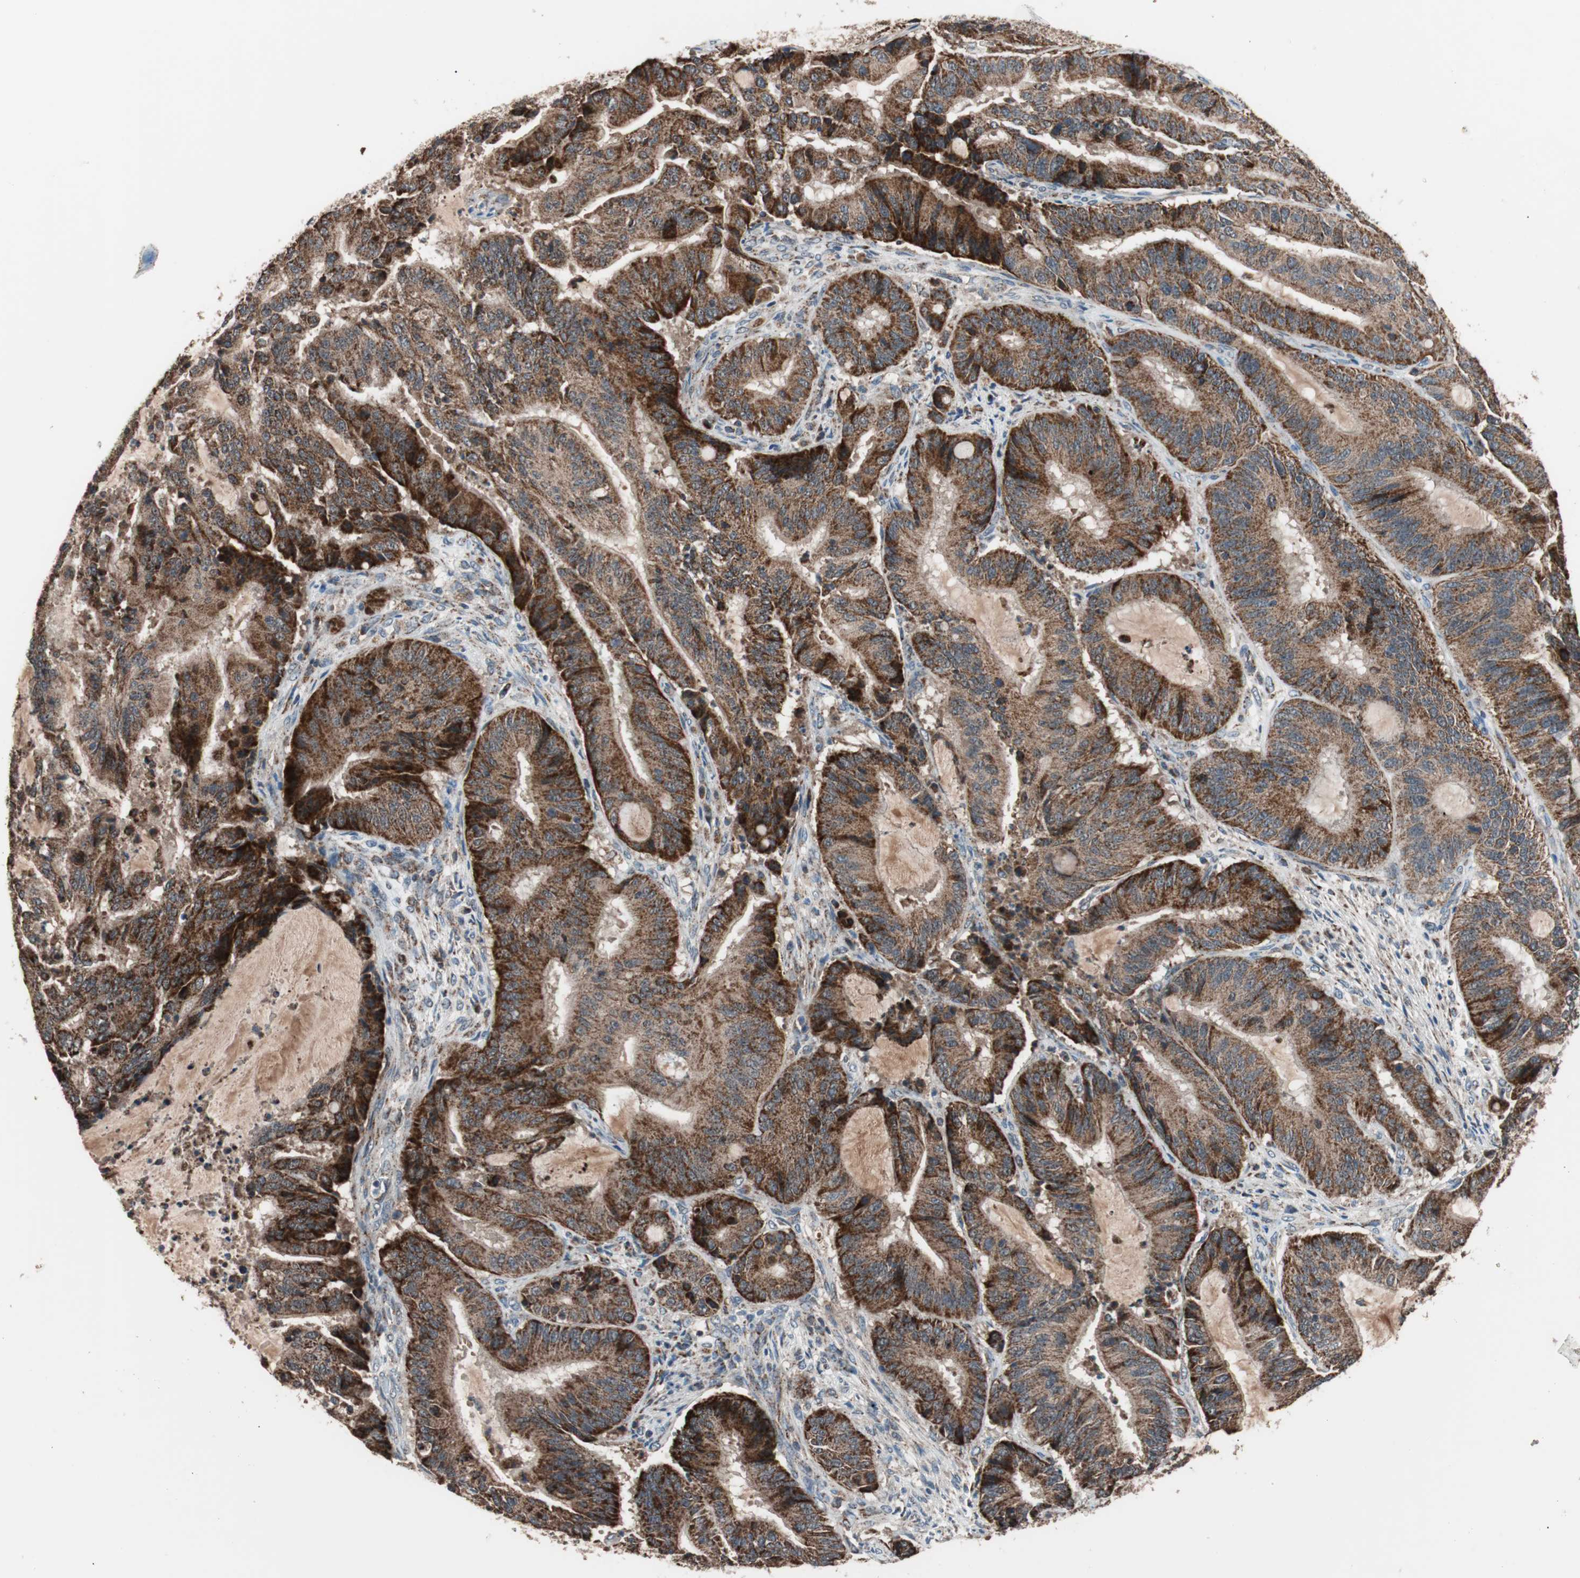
{"staining": {"intensity": "strong", "quantity": ">75%", "location": "cytoplasmic/membranous"}, "tissue": "liver cancer", "cell_type": "Tumor cells", "image_type": "cancer", "snomed": [{"axis": "morphology", "description": "Cholangiocarcinoma"}, {"axis": "topography", "description": "Liver"}], "caption": "Immunohistochemical staining of human liver cancer reveals high levels of strong cytoplasmic/membranous expression in about >75% of tumor cells.", "gene": "PITRM1", "patient": {"sex": "female", "age": 73}}